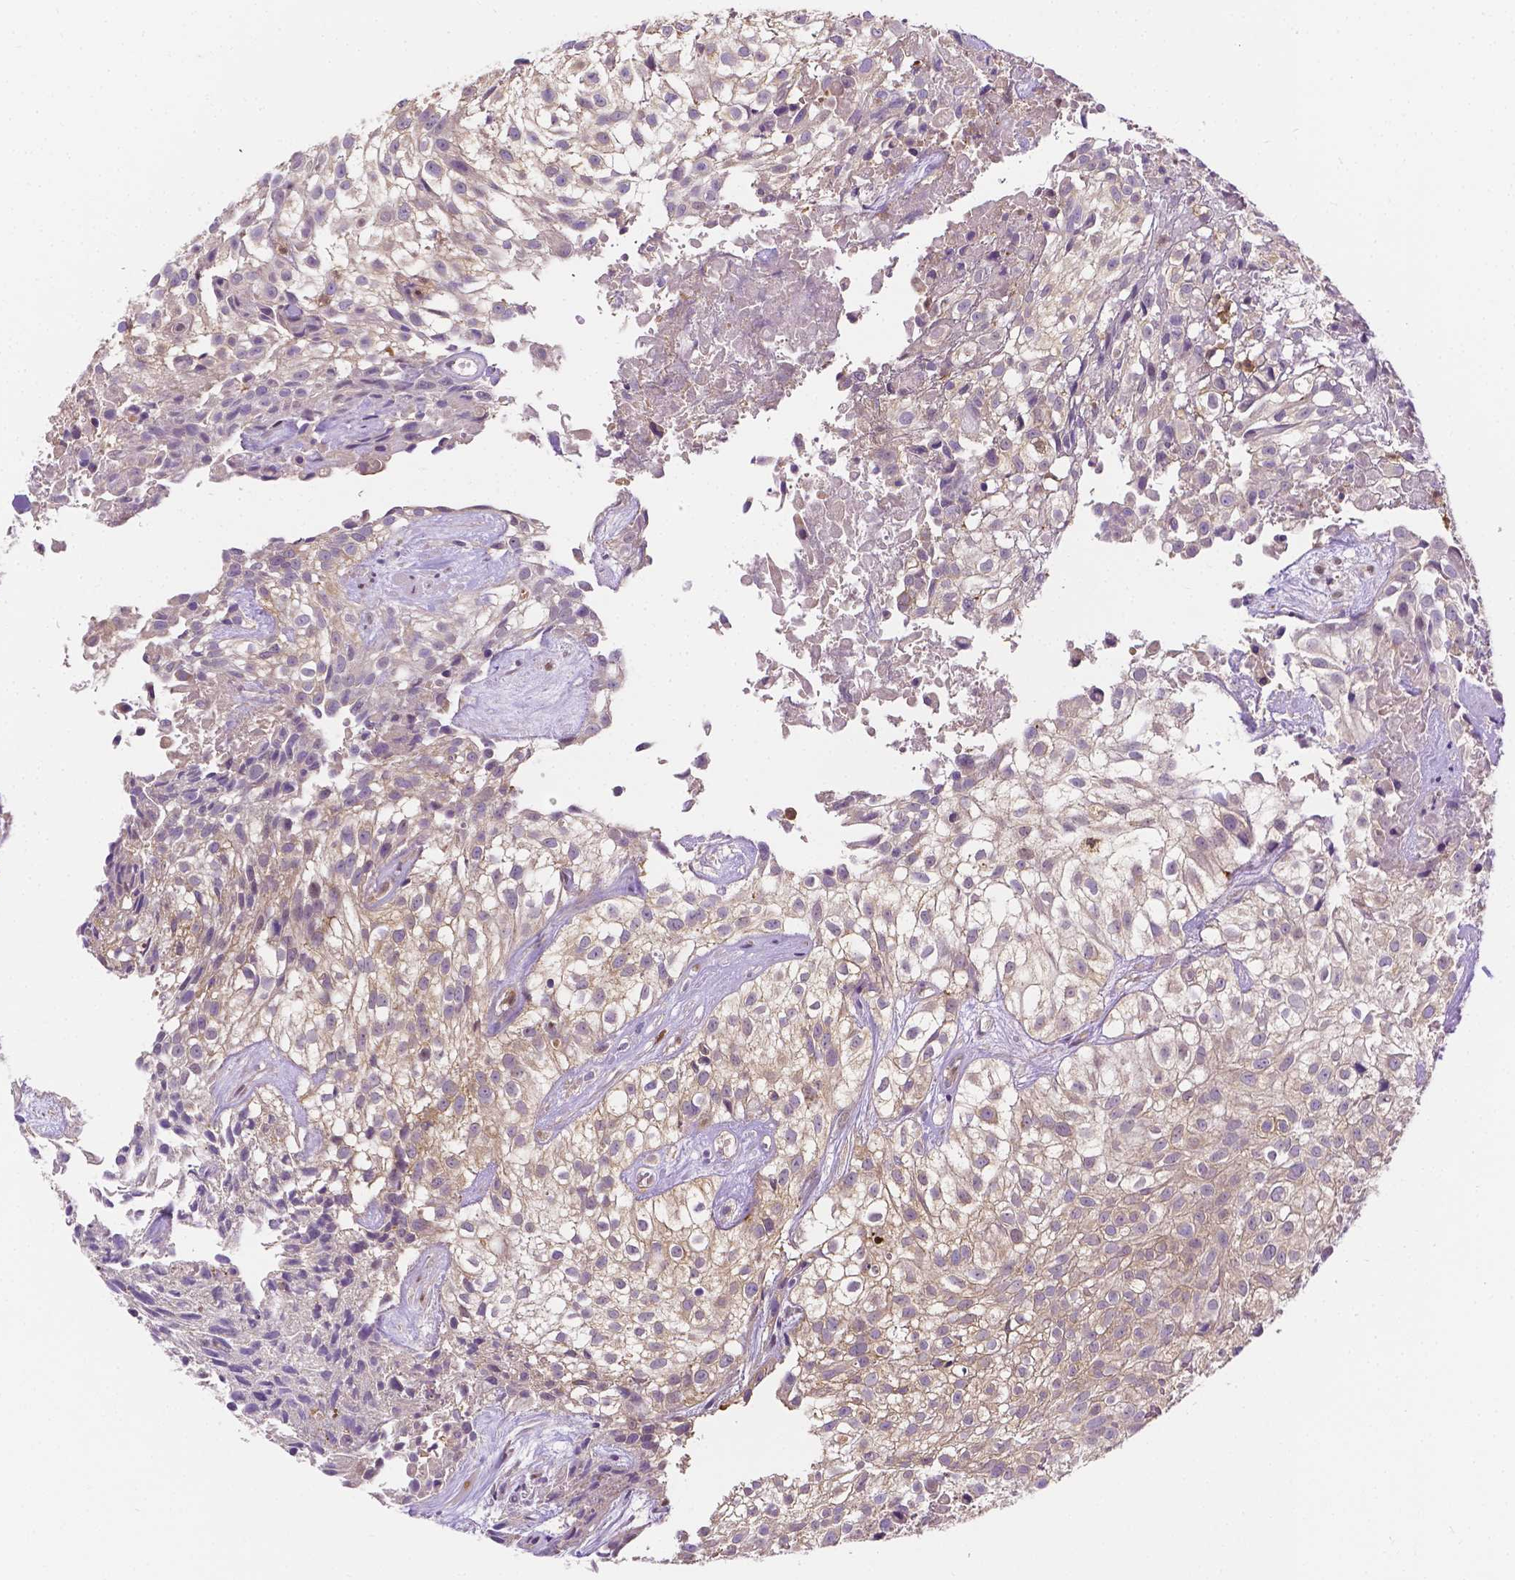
{"staining": {"intensity": "negative", "quantity": "none", "location": "none"}, "tissue": "urothelial cancer", "cell_type": "Tumor cells", "image_type": "cancer", "snomed": [{"axis": "morphology", "description": "Urothelial carcinoma, High grade"}, {"axis": "topography", "description": "Urinary bladder"}], "caption": "Protein analysis of high-grade urothelial carcinoma displays no significant expression in tumor cells.", "gene": "ZNRD2", "patient": {"sex": "male", "age": 56}}